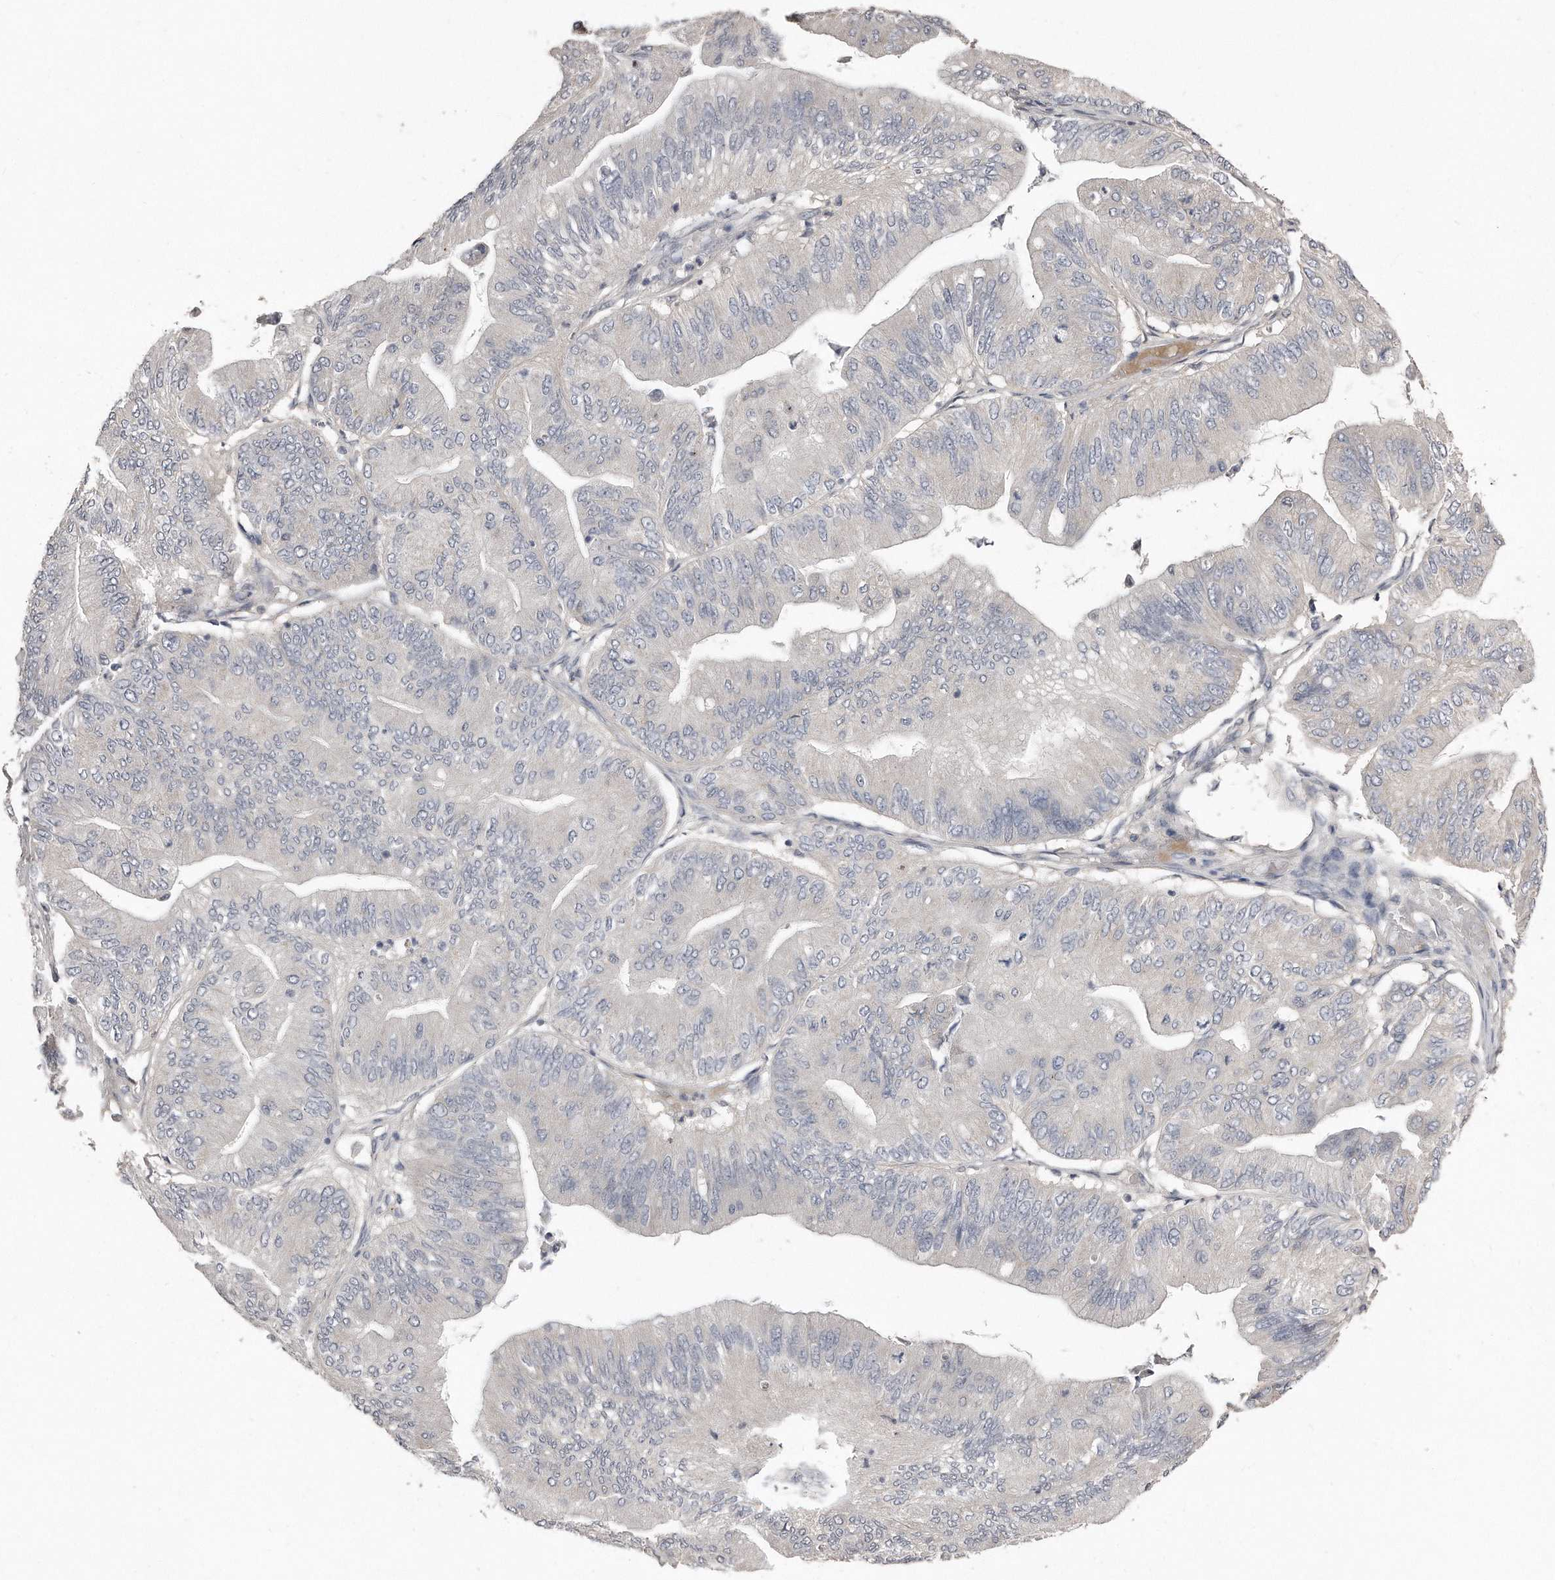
{"staining": {"intensity": "negative", "quantity": "none", "location": "none"}, "tissue": "ovarian cancer", "cell_type": "Tumor cells", "image_type": "cancer", "snomed": [{"axis": "morphology", "description": "Cystadenocarcinoma, mucinous, NOS"}, {"axis": "topography", "description": "Ovary"}], "caption": "Immunohistochemistry (IHC) photomicrograph of neoplastic tissue: ovarian mucinous cystadenocarcinoma stained with DAB shows no significant protein staining in tumor cells.", "gene": "LMOD1", "patient": {"sex": "female", "age": 61}}